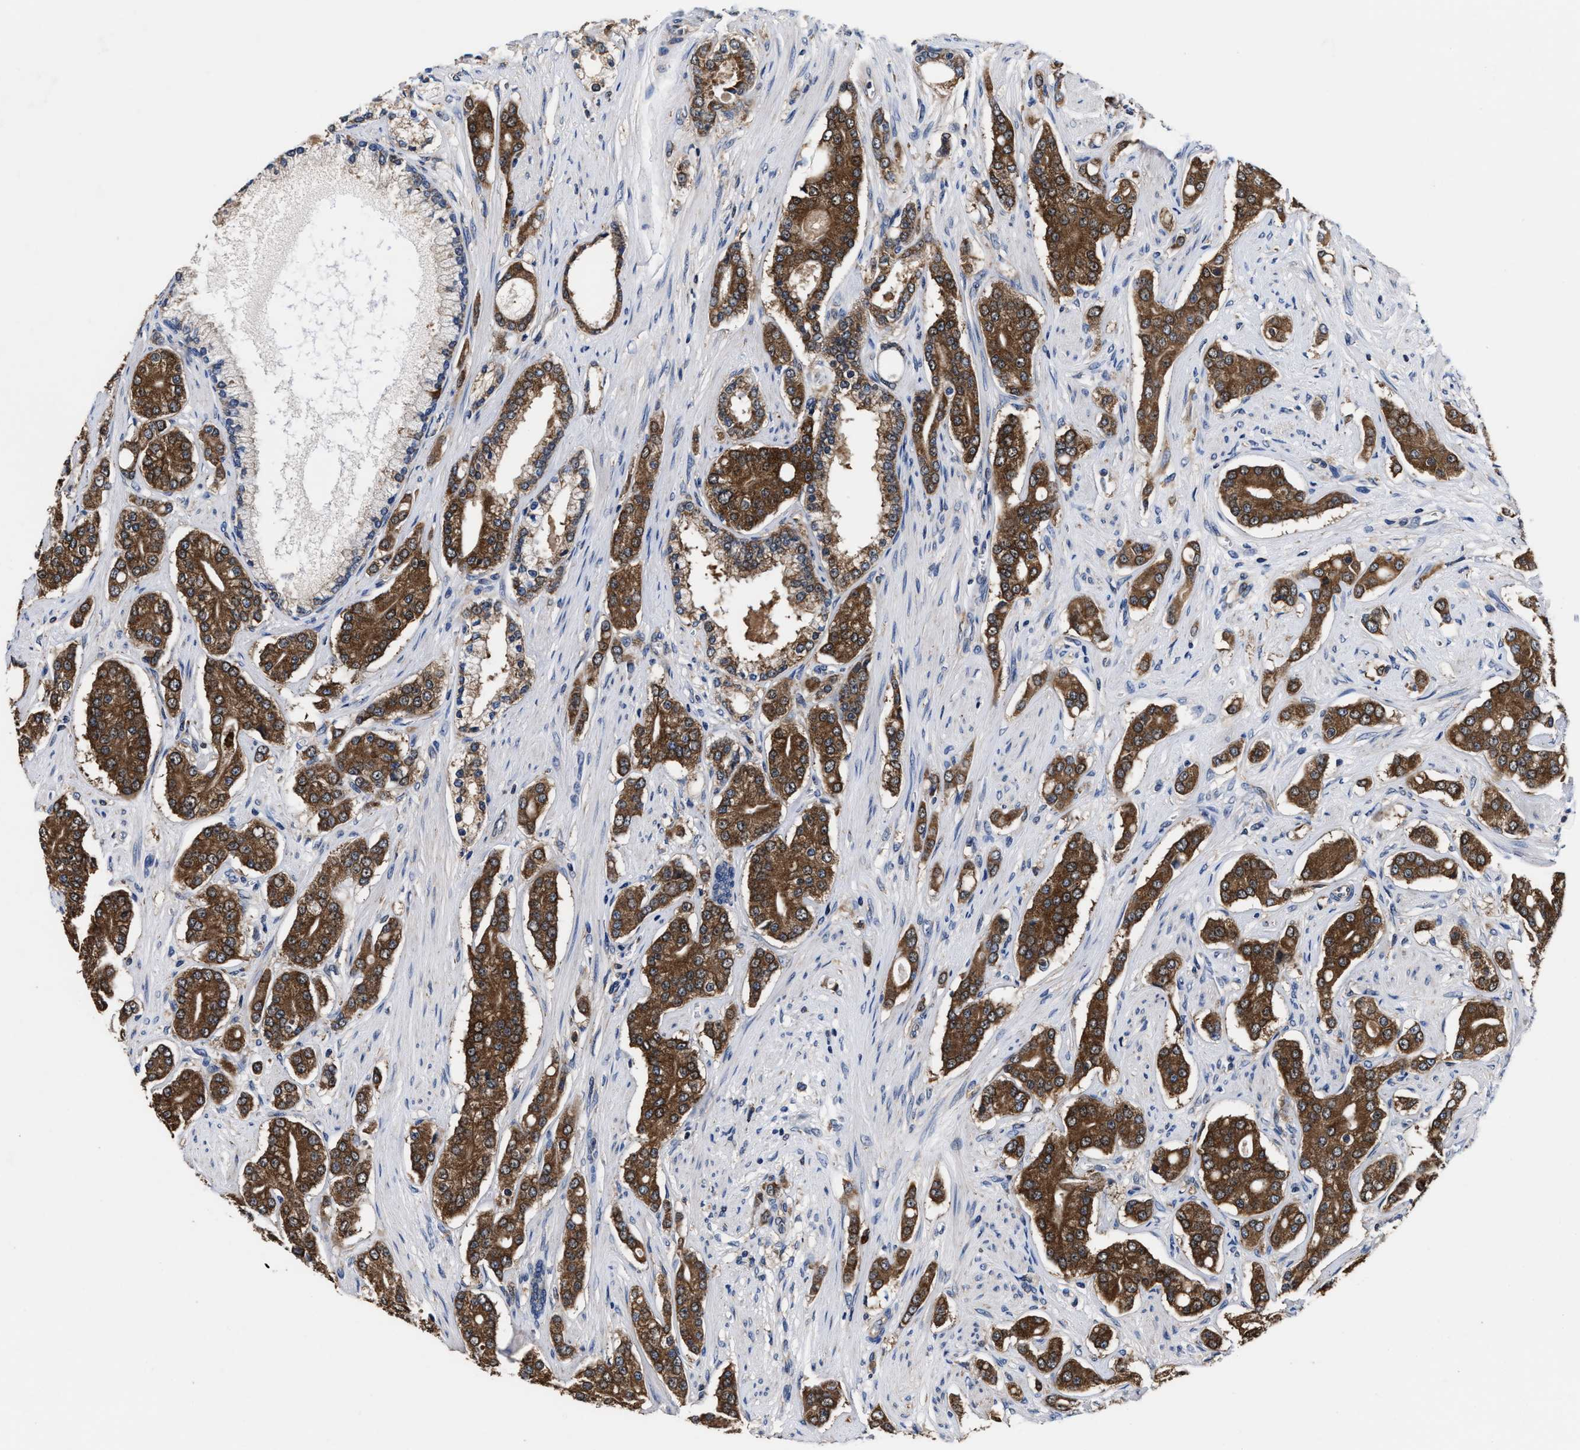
{"staining": {"intensity": "strong", "quantity": ">75%", "location": "cytoplasmic/membranous"}, "tissue": "prostate cancer", "cell_type": "Tumor cells", "image_type": "cancer", "snomed": [{"axis": "morphology", "description": "Adenocarcinoma, High grade"}, {"axis": "topography", "description": "Prostate"}], "caption": "A high amount of strong cytoplasmic/membranous expression is identified in approximately >75% of tumor cells in prostate cancer tissue.", "gene": "ACLY", "patient": {"sex": "male", "age": 71}}